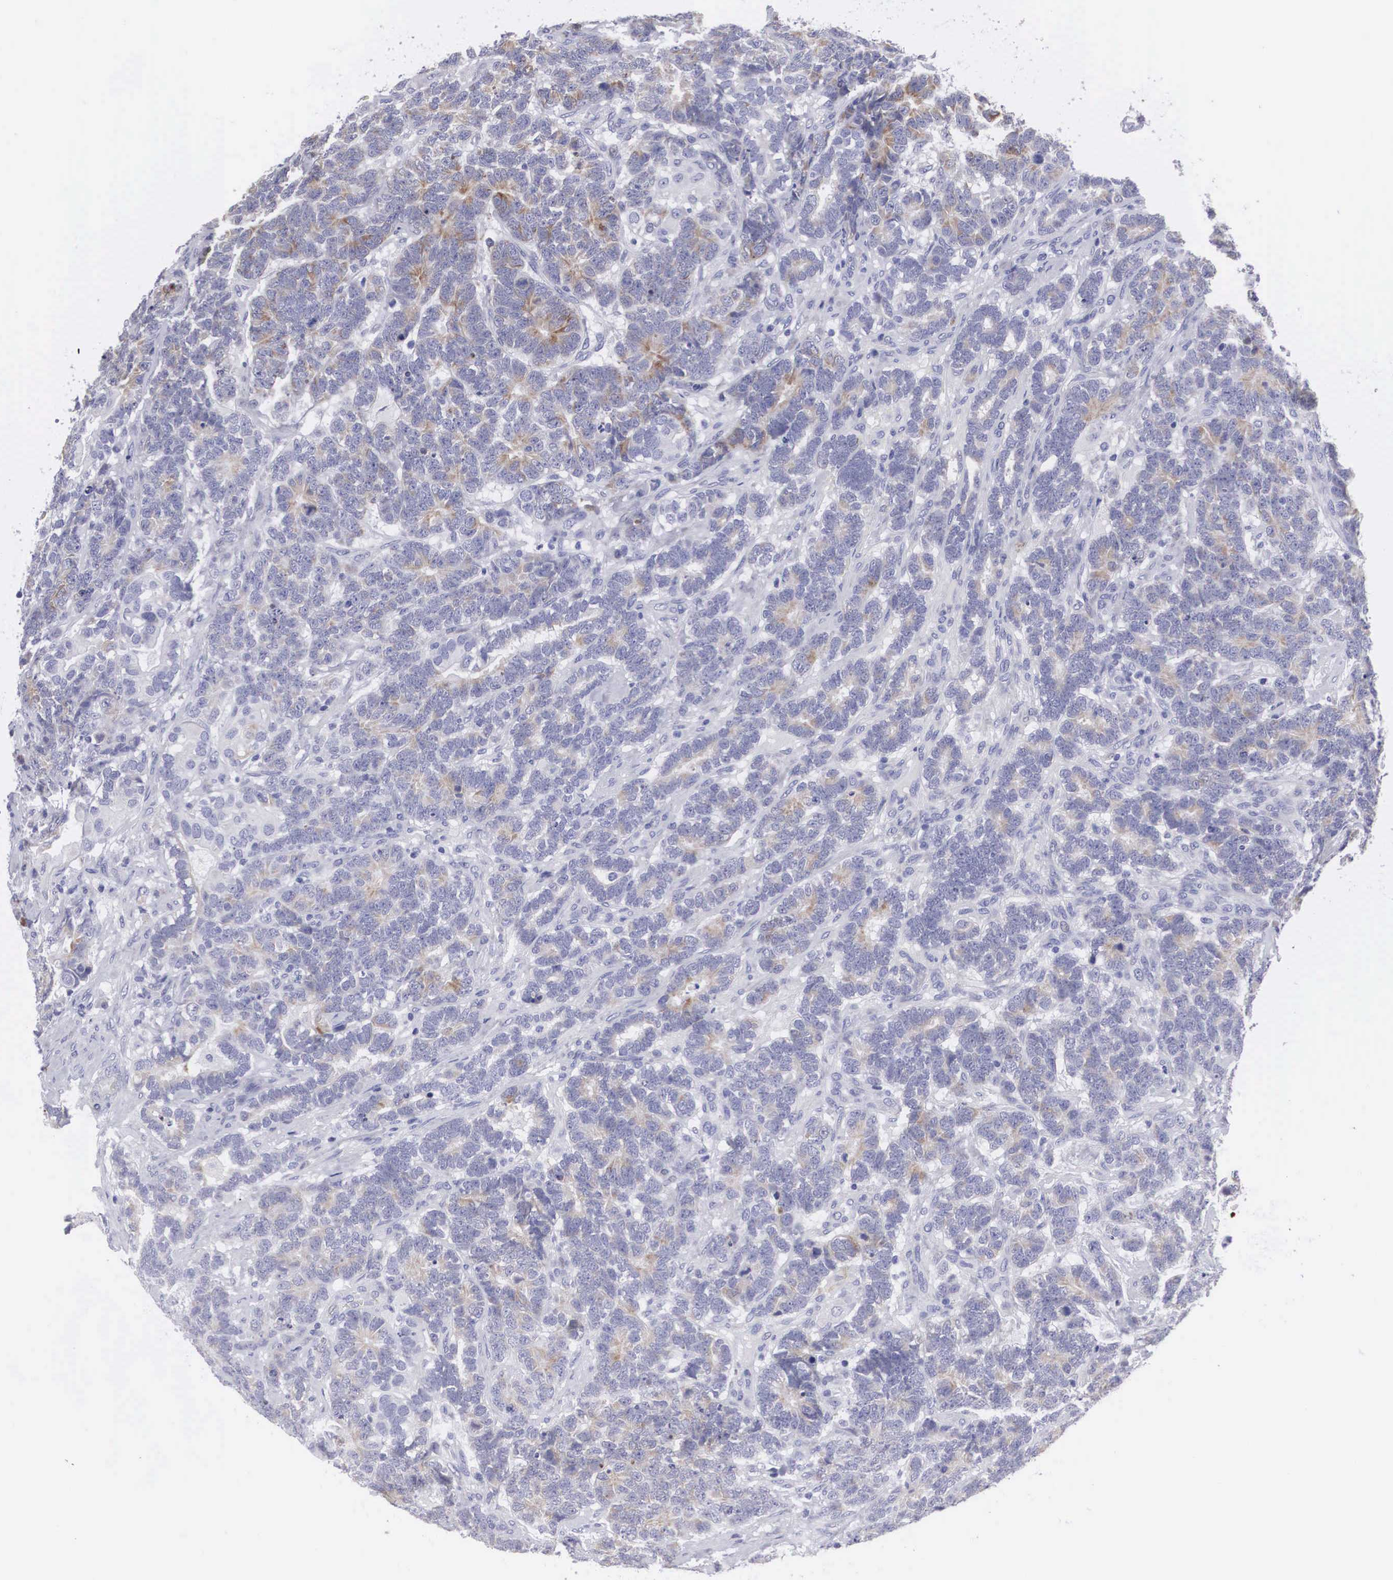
{"staining": {"intensity": "weak", "quantity": "<25%", "location": "cytoplasmic/membranous"}, "tissue": "testis cancer", "cell_type": "Tumor cells", "image_type": "cancer", "snomed": [{"axis": "morphology", "description": "Carcinoma, Embryonal, NOS"}, {"axis": "topography", "description": "Testis"}], "caption": "Tumor cells show no significant staining in testis embryonal carcinoma.", "gene": "ARMCX3", "patient": {"sex": "male", "age": 26}}